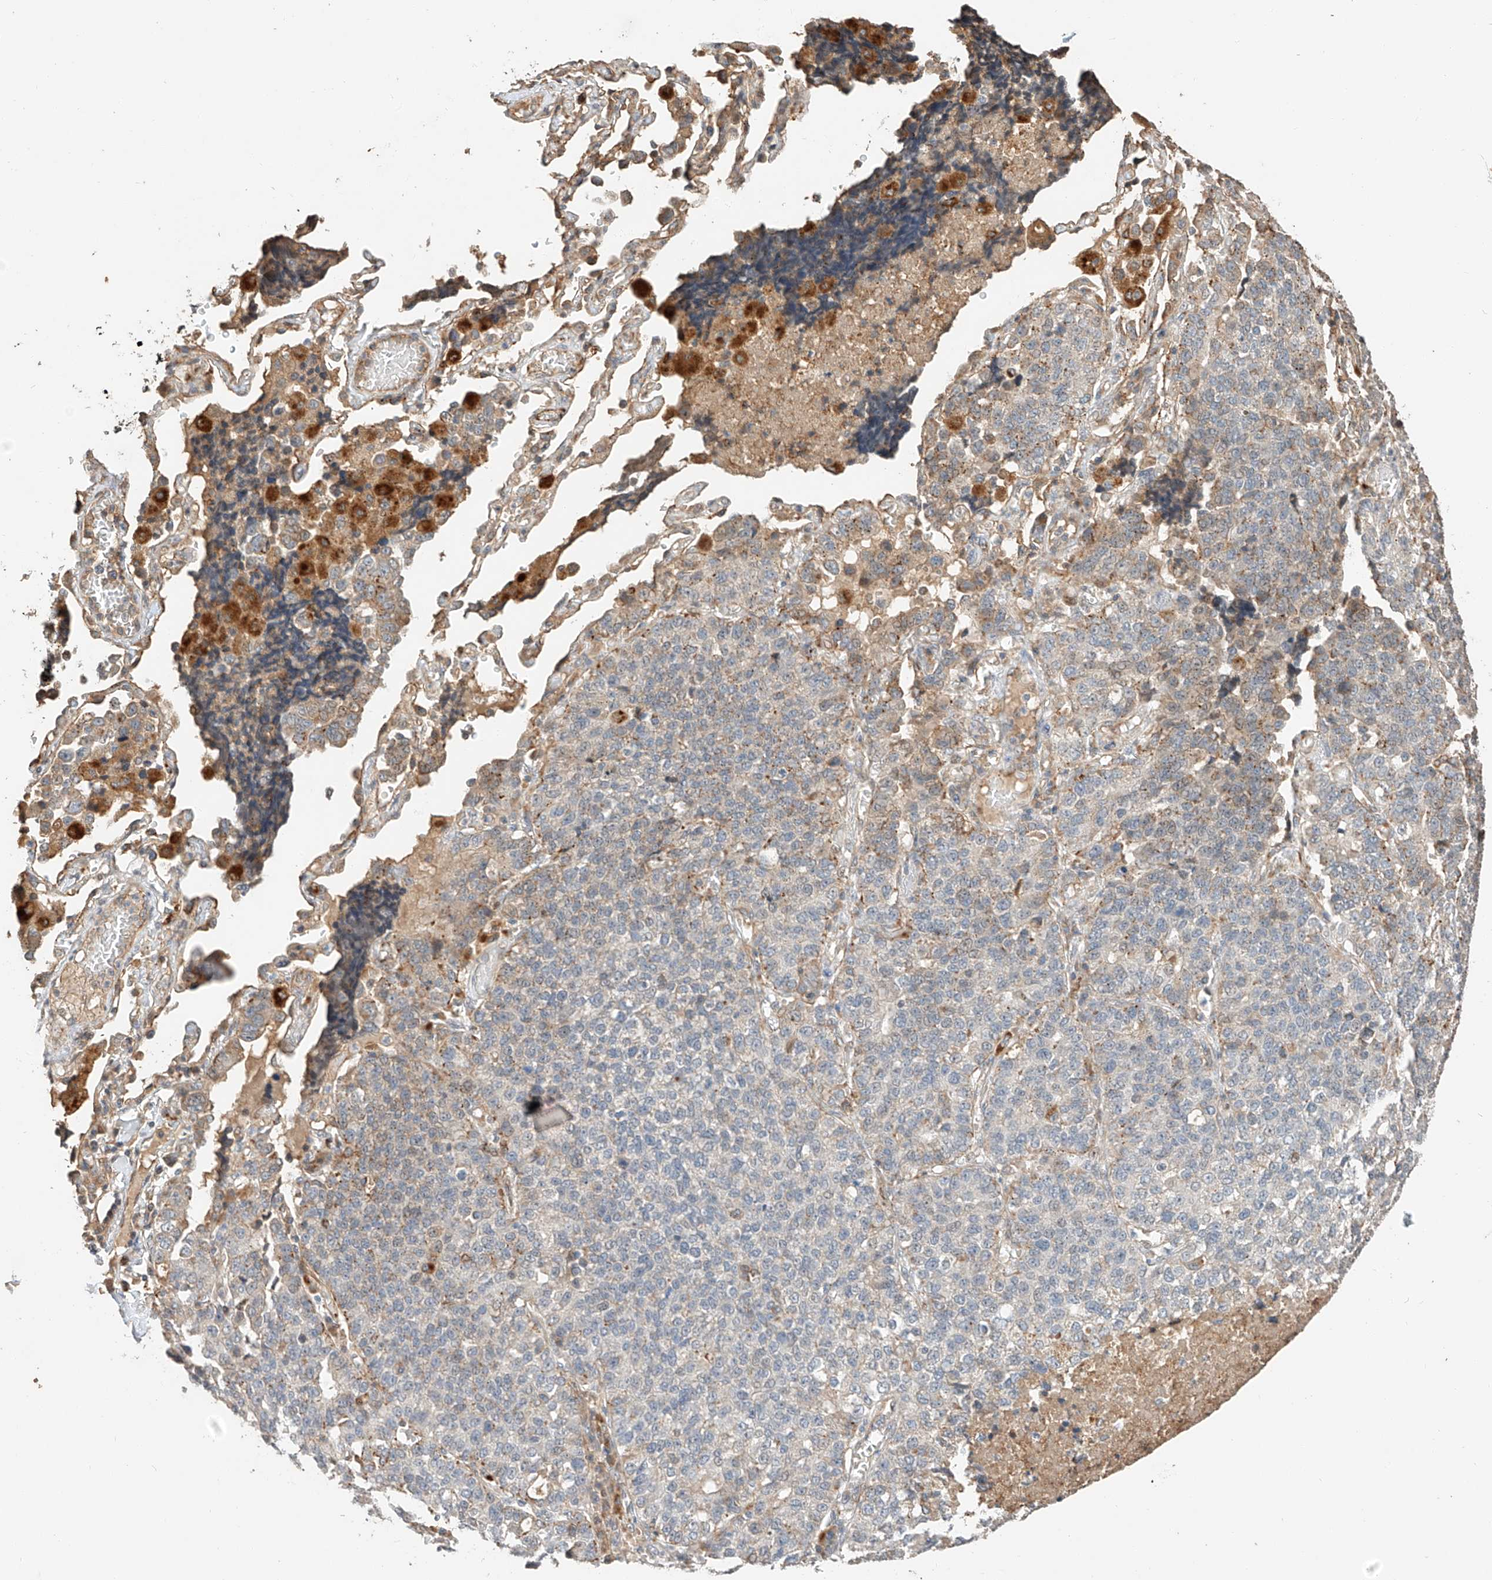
{"staining": {"intensity": "weak", "quantity": "<25%", "location": "cytoplasmic/membranous"}, "tissue": "lung cancer", "cell_type": "Tumor cells", "image_type": "cancer", "snomed": [{"axis": "morphology", "description": "Adenocarcinoma, NOS"}, {"axis": "topography", "description": "Lung"}], "caption": "Immunohistochemistry (IHC) of human lung cancer reveals no staining in tumor cells.", "gene": "SUSD6", "patient": {"sex": "male", "age": 49}}